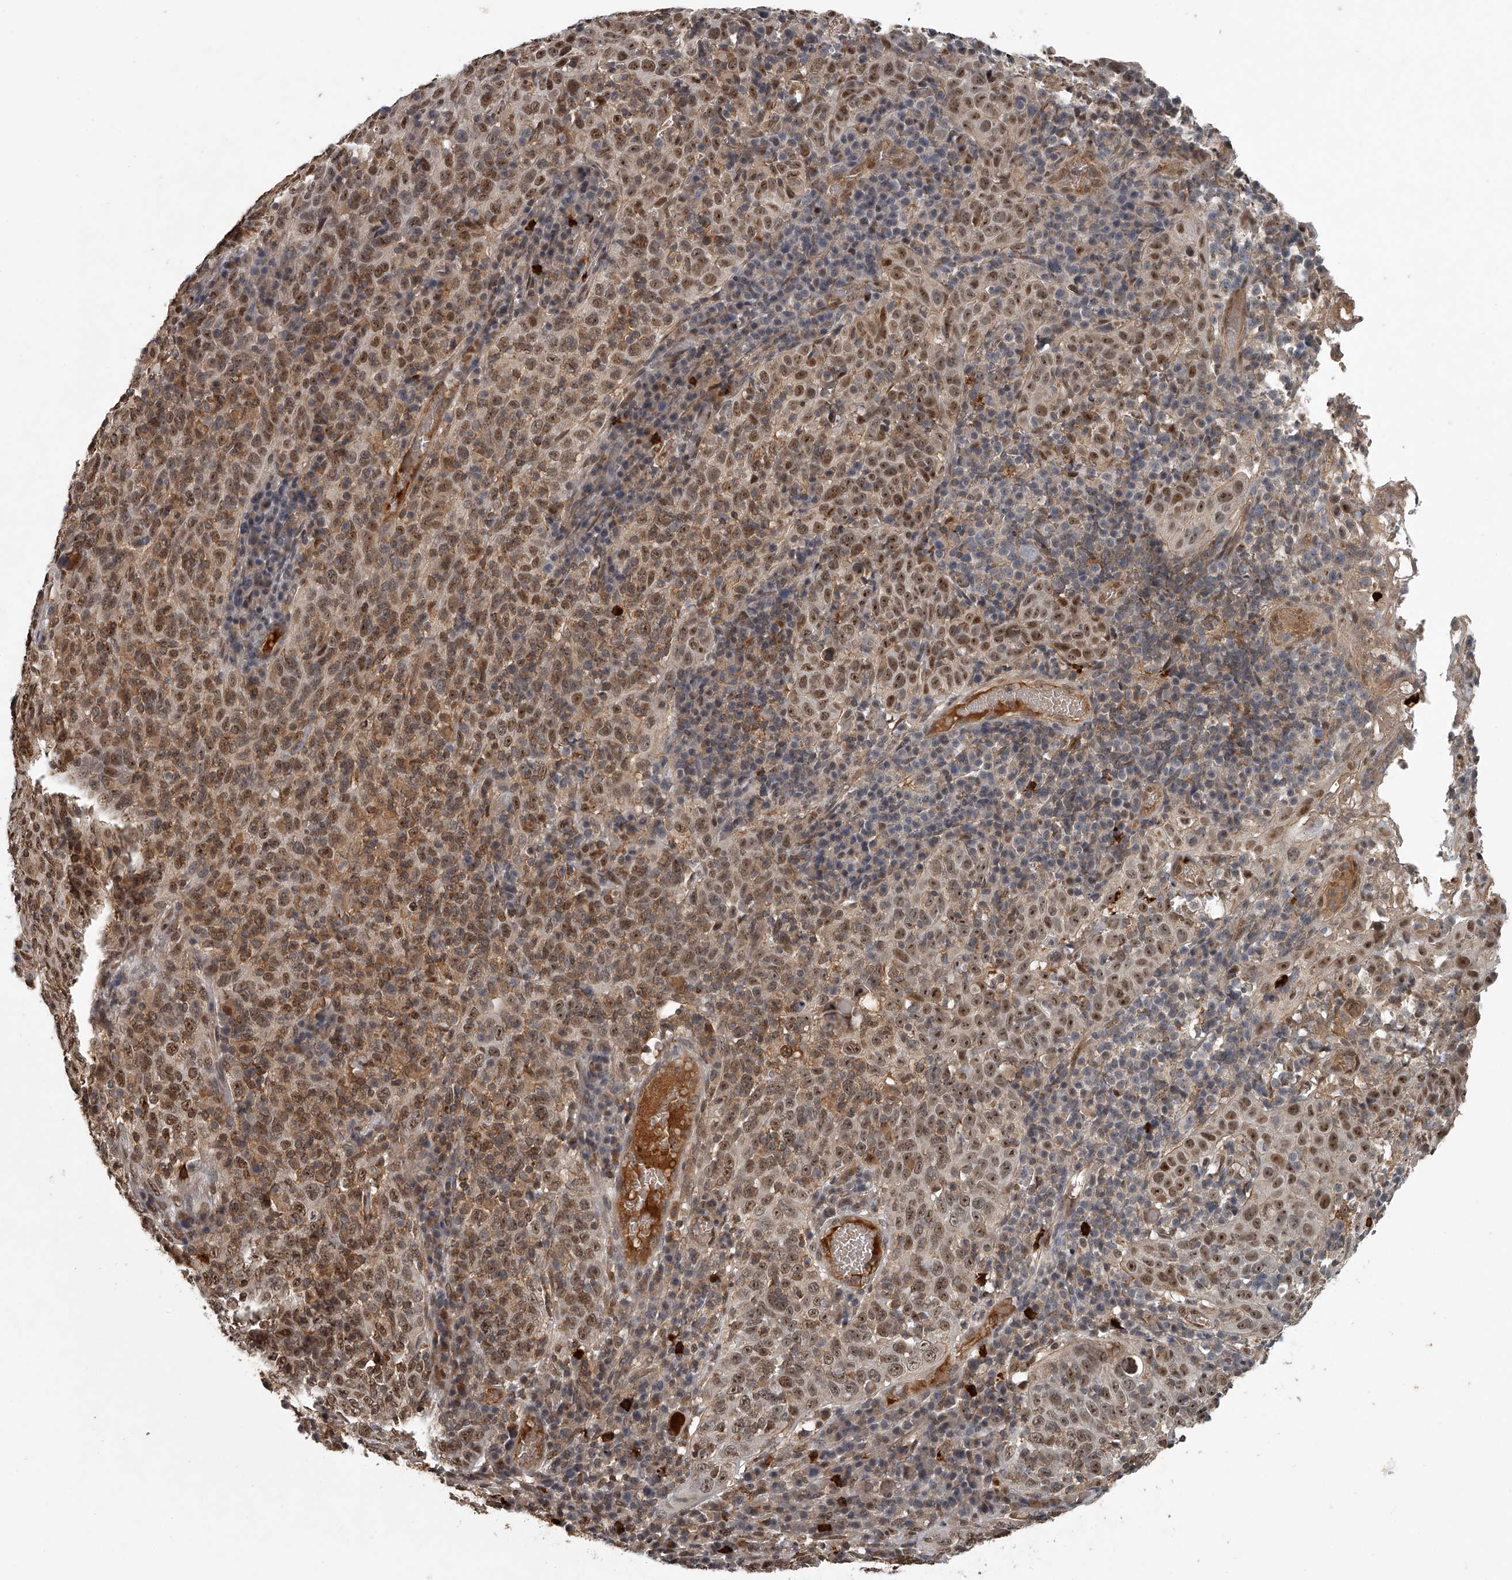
{"staining": {"intensity": "moderate", "quantity": ">75%", "location": "cytoplasmic/membranous,nuclear"}, "tissue": "cervical cancer", "cell_type": "Tumor cells", "image_type": "cancer", "snomed": [{"axis": "morphology", "description": "Squamous cell carcinoma, NOS"}, {"axis": "topography", "description": "Cervix"}], "caption": "Tumor cells demonstrate medium levels of moderate cytoplasmic/membranous and nuclear expression in approximately >75% of cells in human squamous cell carcinoma (cervical). The protein of interest is shown in brown color, while the nuclei are stained blue.", "gene": "PLEKHG1", "patient": {"sex": "female", "age": 46}}